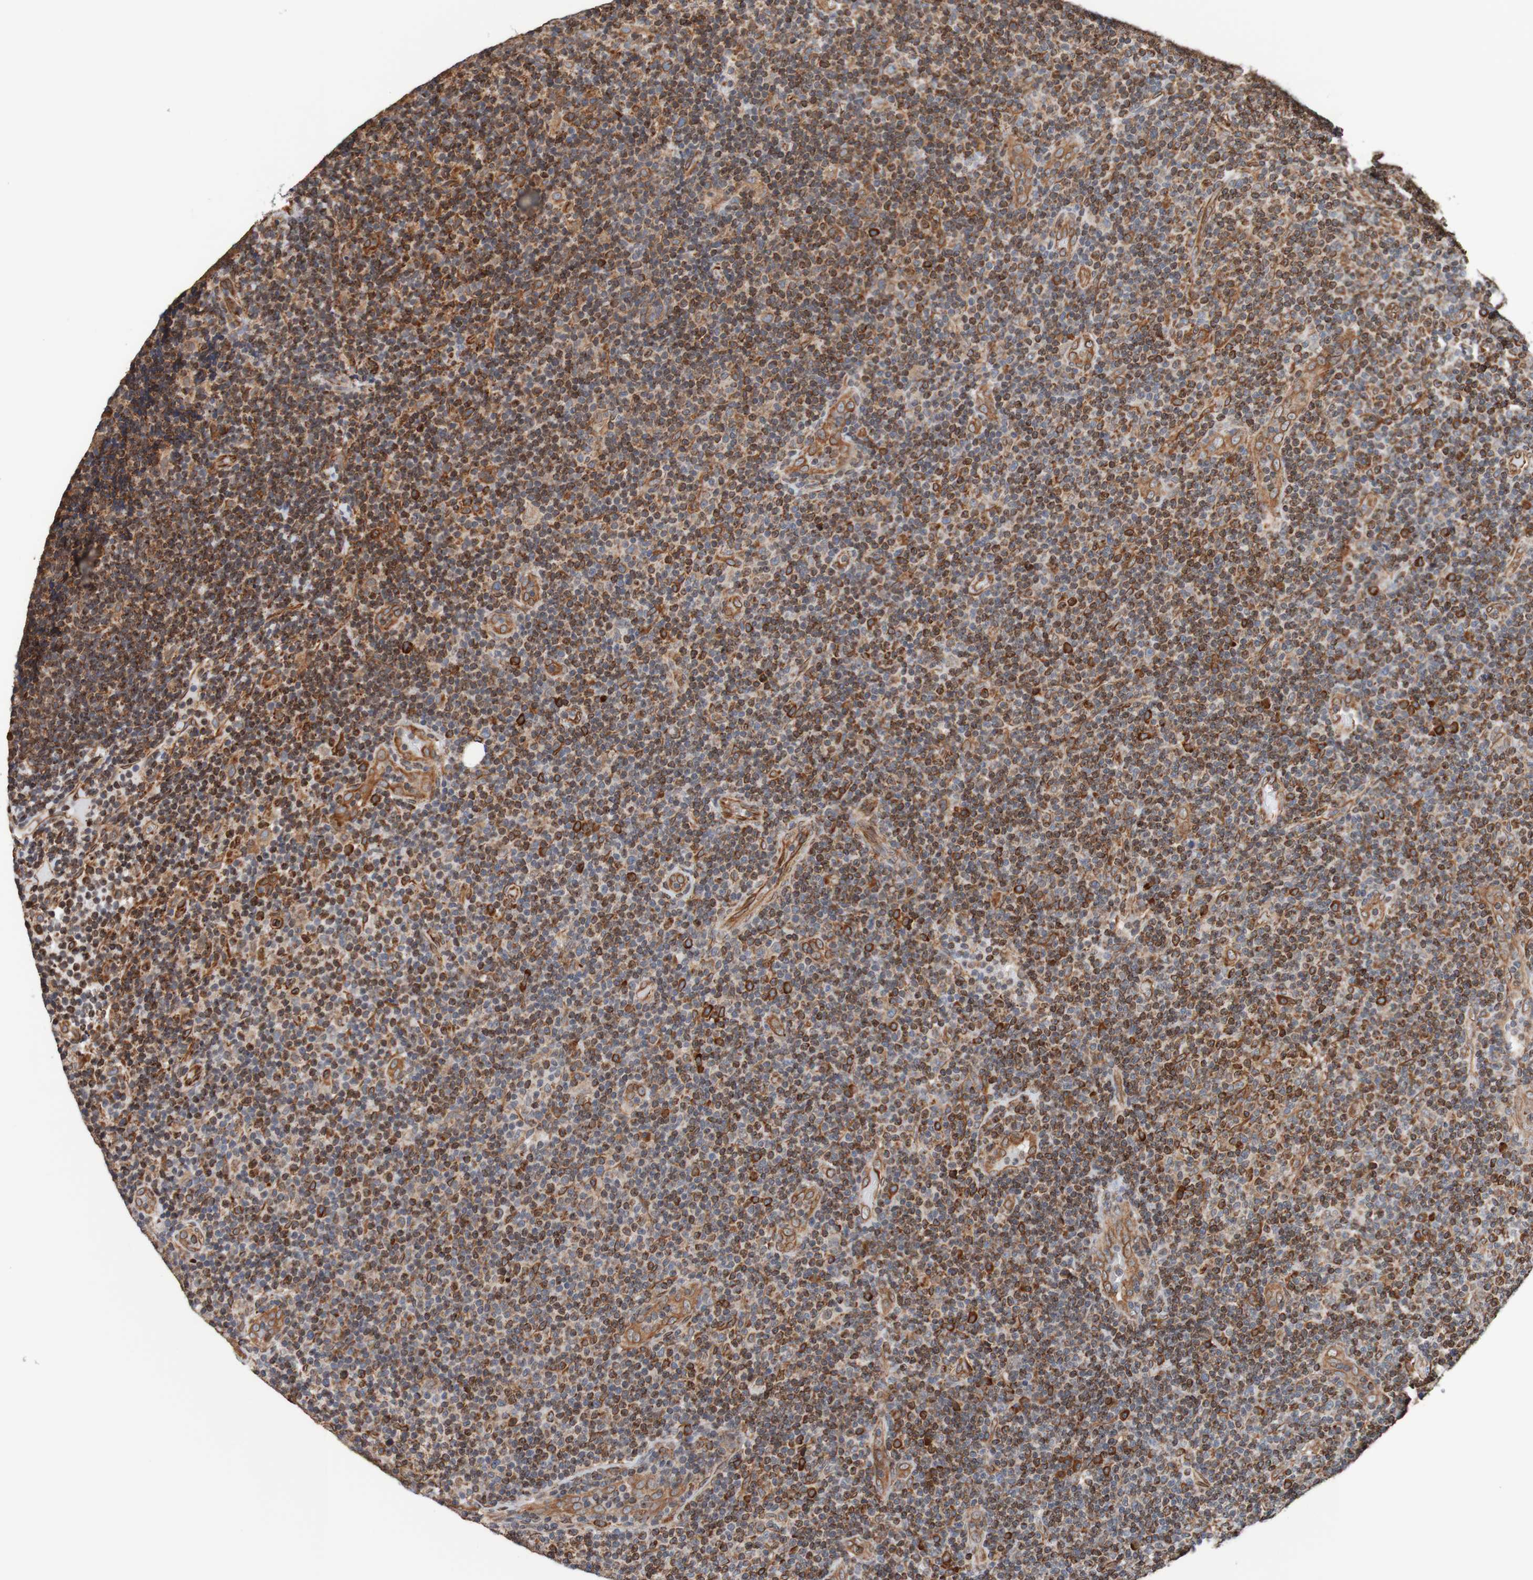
{"staining": {"intensity": "strong", "quantity": ">75%", "location": "cytoplasmic/membranous,nuclear"}, "tissue": "lymphoma", "cell_type": "Tumor cells", "image_type": "cancer", "snomed": [{"axis": "morphology", "description": "Malignant lymphoma, non-Hodgkin's type, Low grade"}, {"axis": "topography", "description": "Lymph node"}], "caption": "This image shows IHC staining of lymphoma, with high strong cytoplasmic/membranous and nuclear expression in about >75% of tumor cells.", "gene": "TMEM109", "patient": {"sex": "male", "age": 83}}